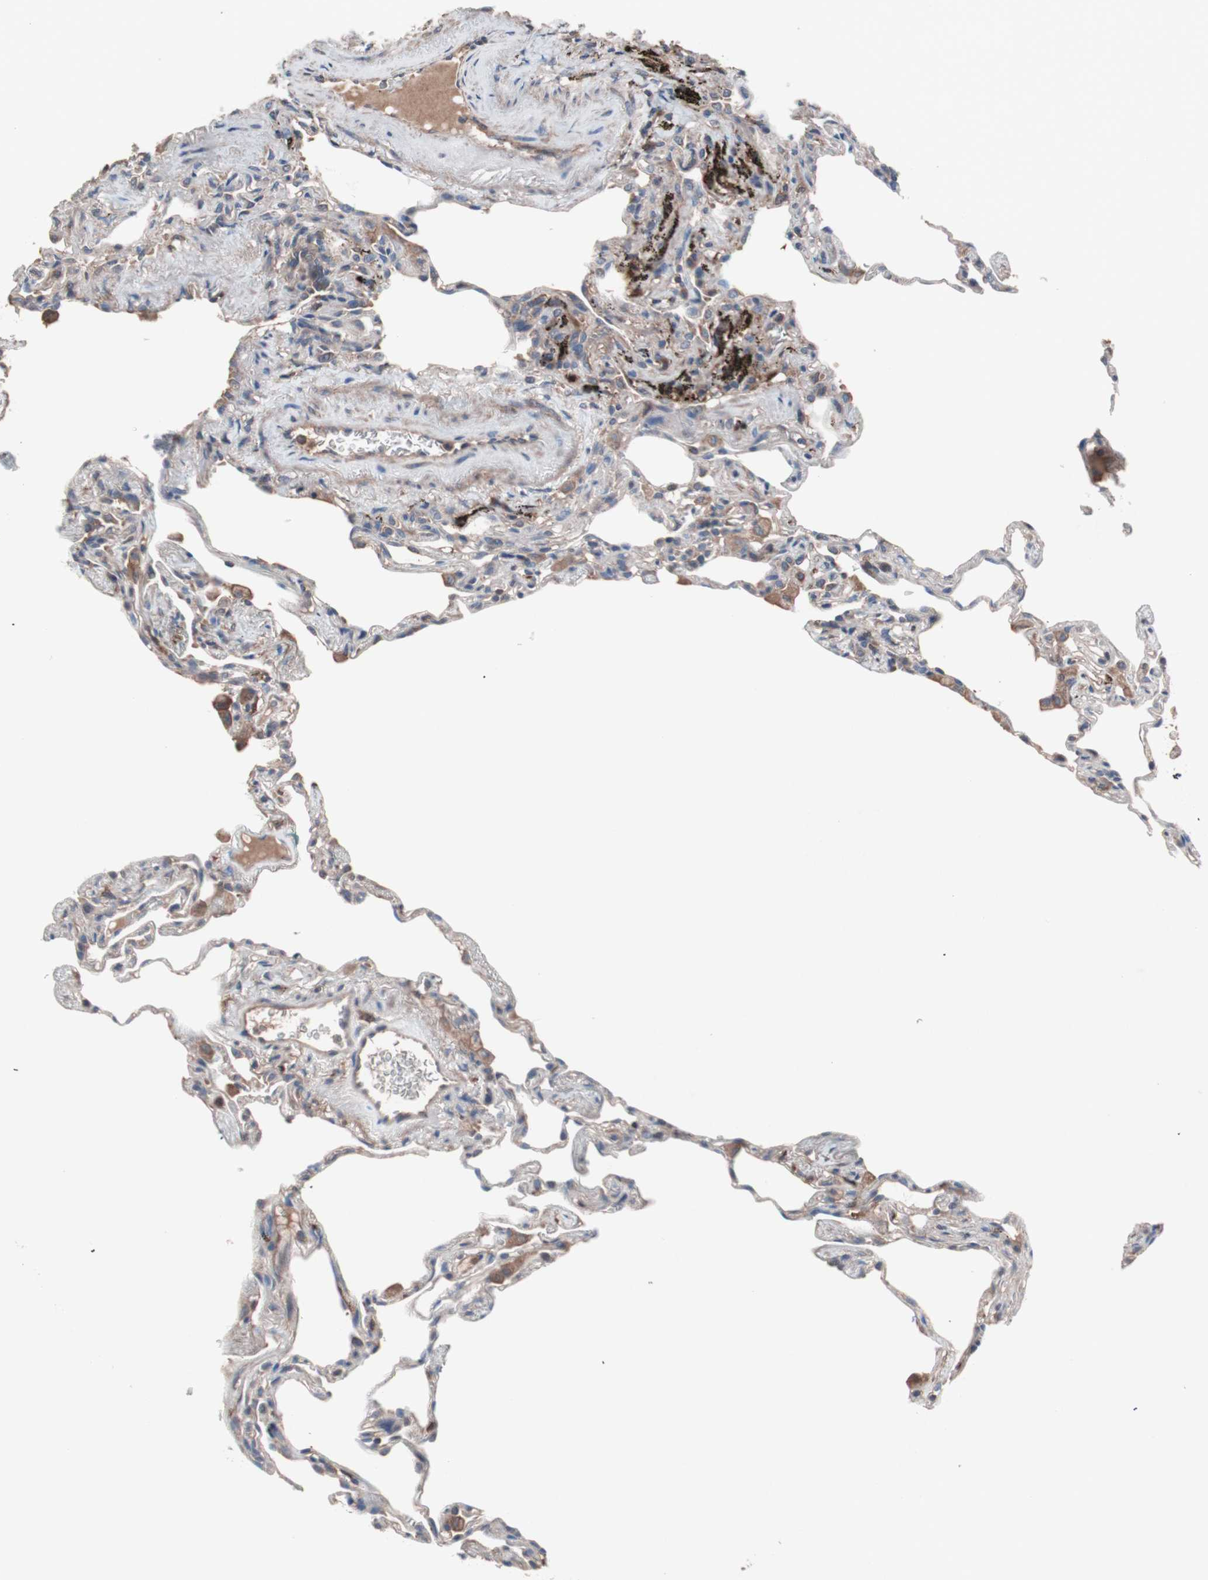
{"staining": {"intensity": "weak", "quantity": "<25%", "location": "cytoplasmic/membranous"}, "tissue": "lung", "cell_type": "Alveolar cells", "image_type": "normal", "snomed": [{"axis": "morphology", "description": "Normal tissue, NOS"}, {"axis": "morphology", "description": "Inflammation, NOS"}, {"axis": "topography", "description": "Lung"}], "caption": "Photomicrograph shows no significant protein expression in alveolar cells of unremarkable lung. Brightfield microscopy of immunohistochemistry (IHC) stained with DAB (3,3'-diaminobenzidine) (brown) and hematoxylin (blue), captured at high magnification.", "gene": "ATG7", "patient": {"sex": "male", "age": 69}}